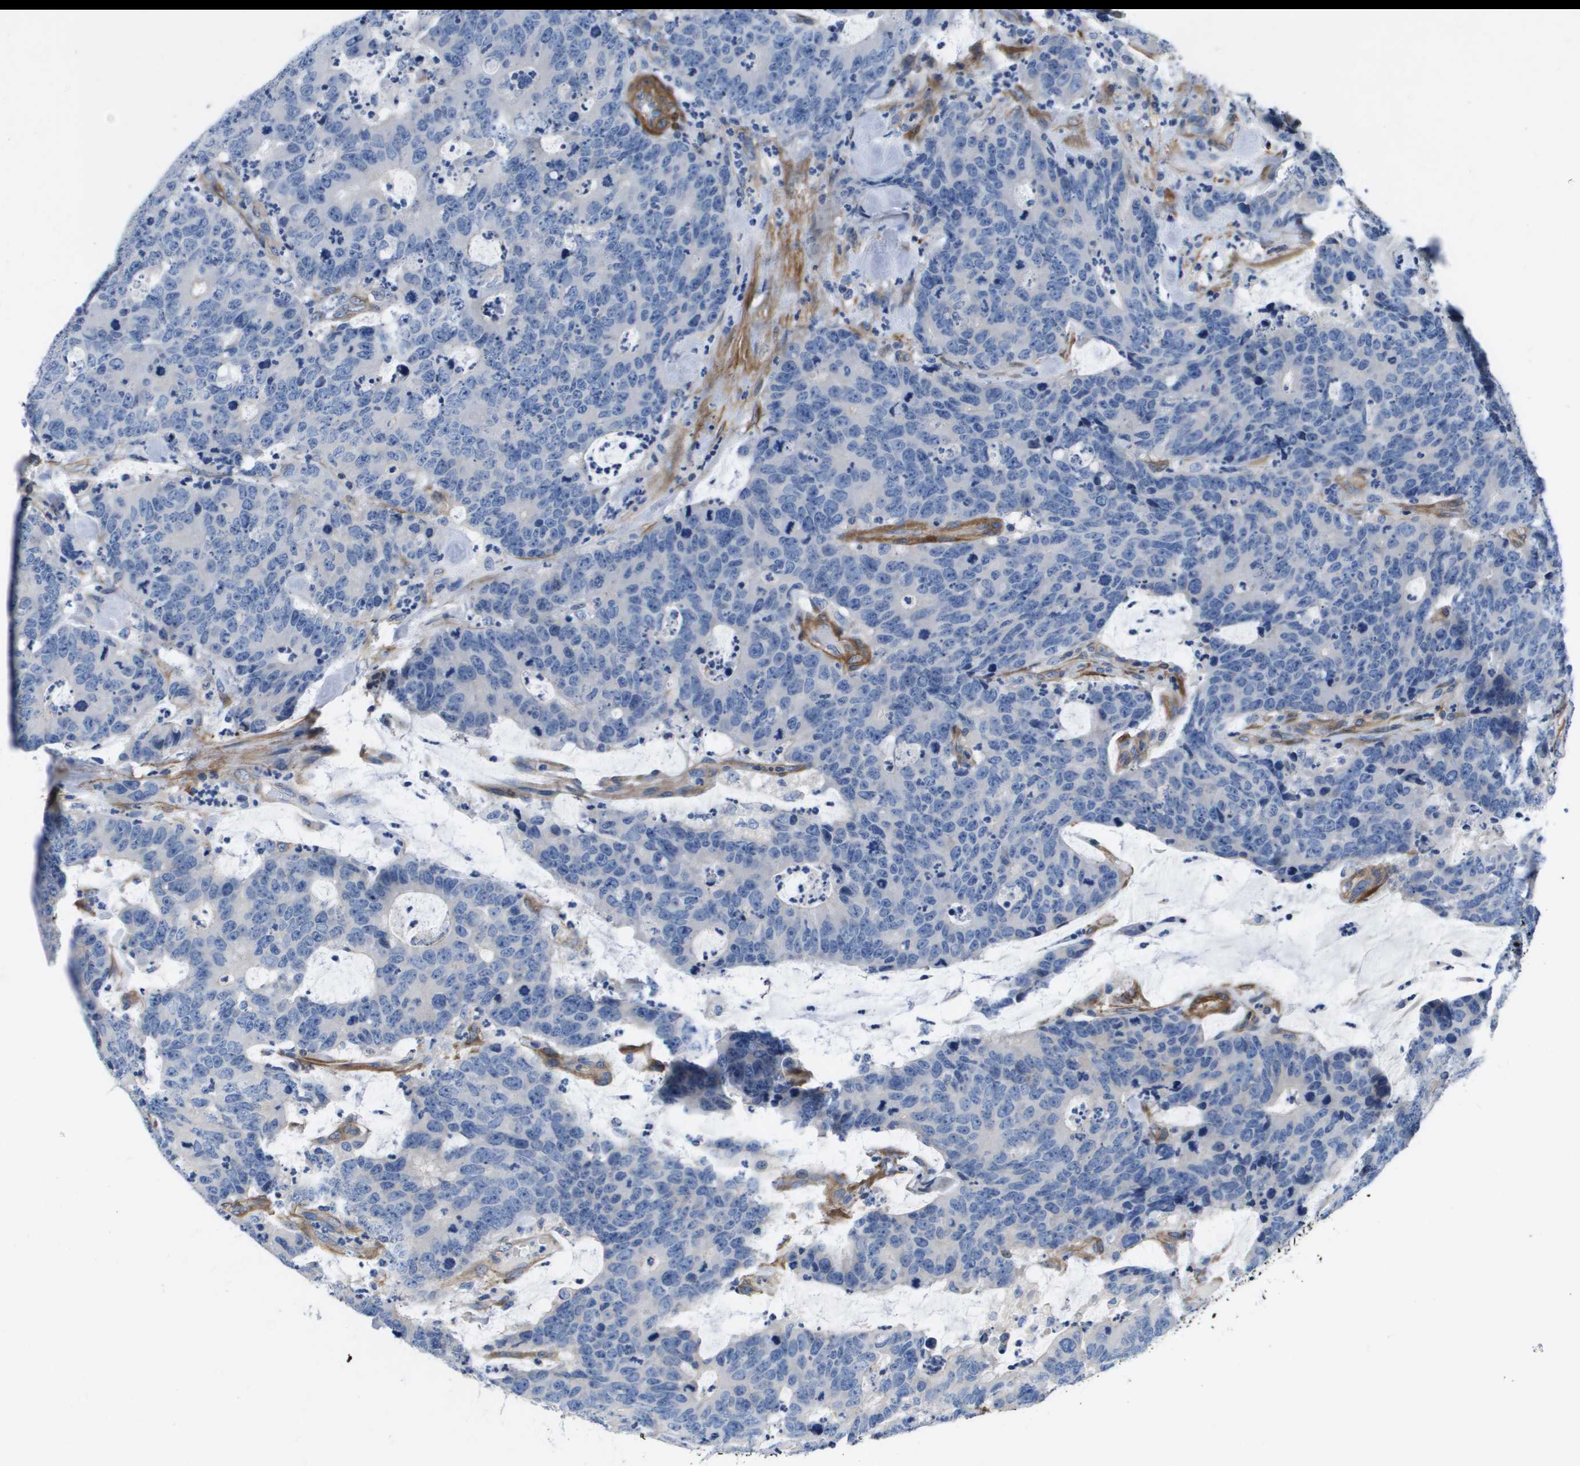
{"staining": {"intensity": "negative", "quantity": "none", "location": "none"}, "tissue": "colorectal cancer", "cell_type": "Tumor cells", "image_type": "cancer", "snomed": [{"axis": "morphology", "description": "Adenocarcinoma, NOS"}, {"axis": "topography", "description": "Colon"}], "caption": "Immunohistochemistry micrograph of human adenocarcinoma (colorectal) stained for a protein (brown), which shows no staining in tumor cells.", "gene": "LPP", "patient": {"sex": "female", "age": 86}}